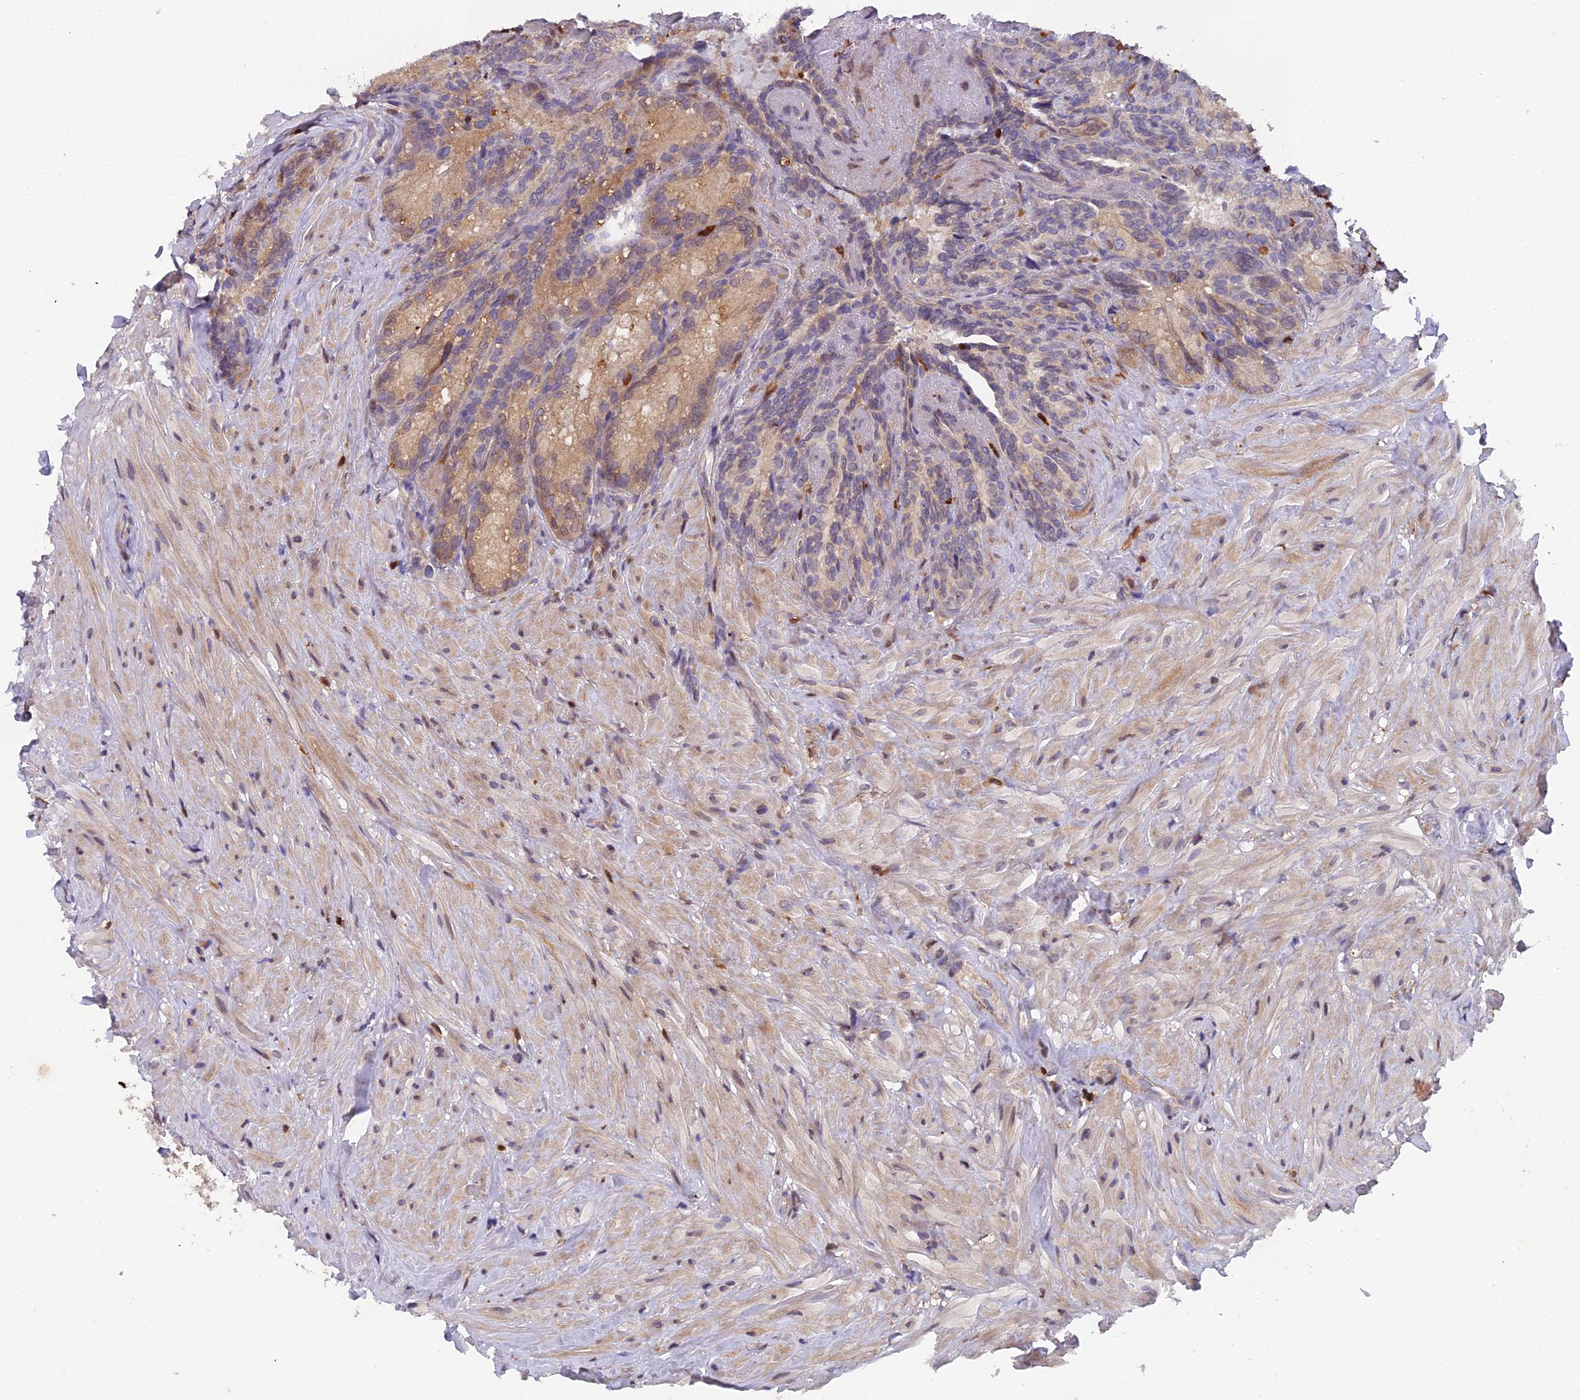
{"staining": {"intensity": "weak", "quantity": "25%-75%", "location": "cytoplasmic/membranous"}, "tissue": "seminal vesicle", "cell_type": "Glandular cells", "image_type": "normal", "snomed": [{"axis": "morphology", "description": "Normal tissue, NOS"}, {"axis": "topography", "description": "Seminal veicle"}], "caption": "A histopathology image of human seminal vesicle stained for a protein demonstrates weak cytoplasmic/membranous brown staining in glandular cells. The staining is performed using DAB (3,3'-diaminobenzidine) brown chromogen to label protein expression. The nuclei are counter-stained blue using hematoxylin.", "gene": "GALK2", "patient": {"sex": "male", "age": 62}}